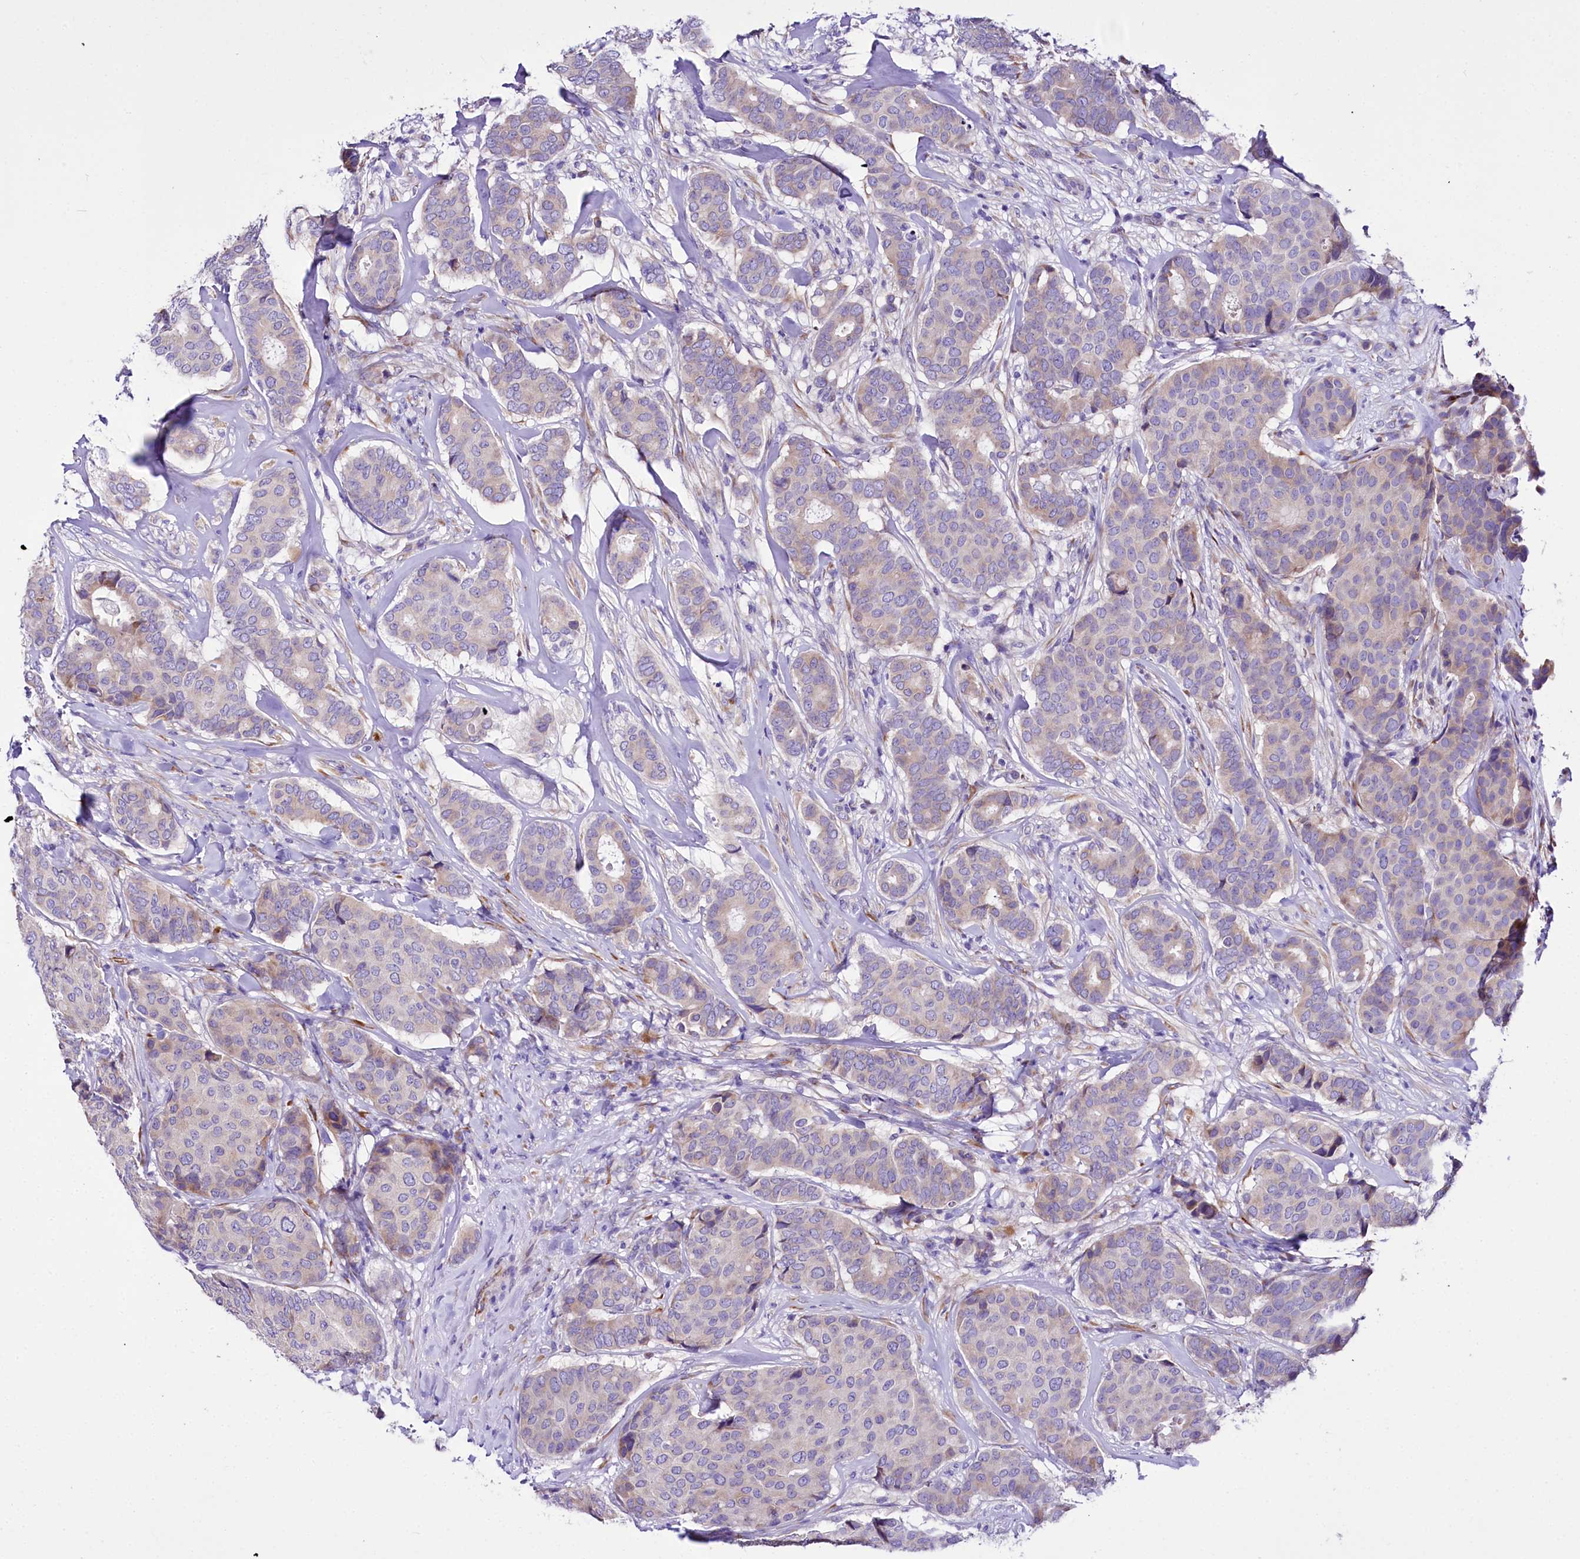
{"staining": {"intensity": "weak", "quantity": "<25%", "location": "cytoplasmic/membranous"}, "tissue": "breast cancer", "cell_type": "Tumor cells", "image_type": "cancer", "snomed": [{"axis": "morphology", "description": "Duct carcinoma"}, {"axis": "topography", "description": "Breast"}], "caption": "Protein analysis of breast infiltrating ductal carcinoma exhibits no significant positivity in tumor cells. Brightfield microscopy of immunohistochemistry (IHC) stained with DAB (brown) and hematoxylin (blue), captured at high magnification.", "gene": "A2ML1", "patient": {"sex": "female", "age": 75}}